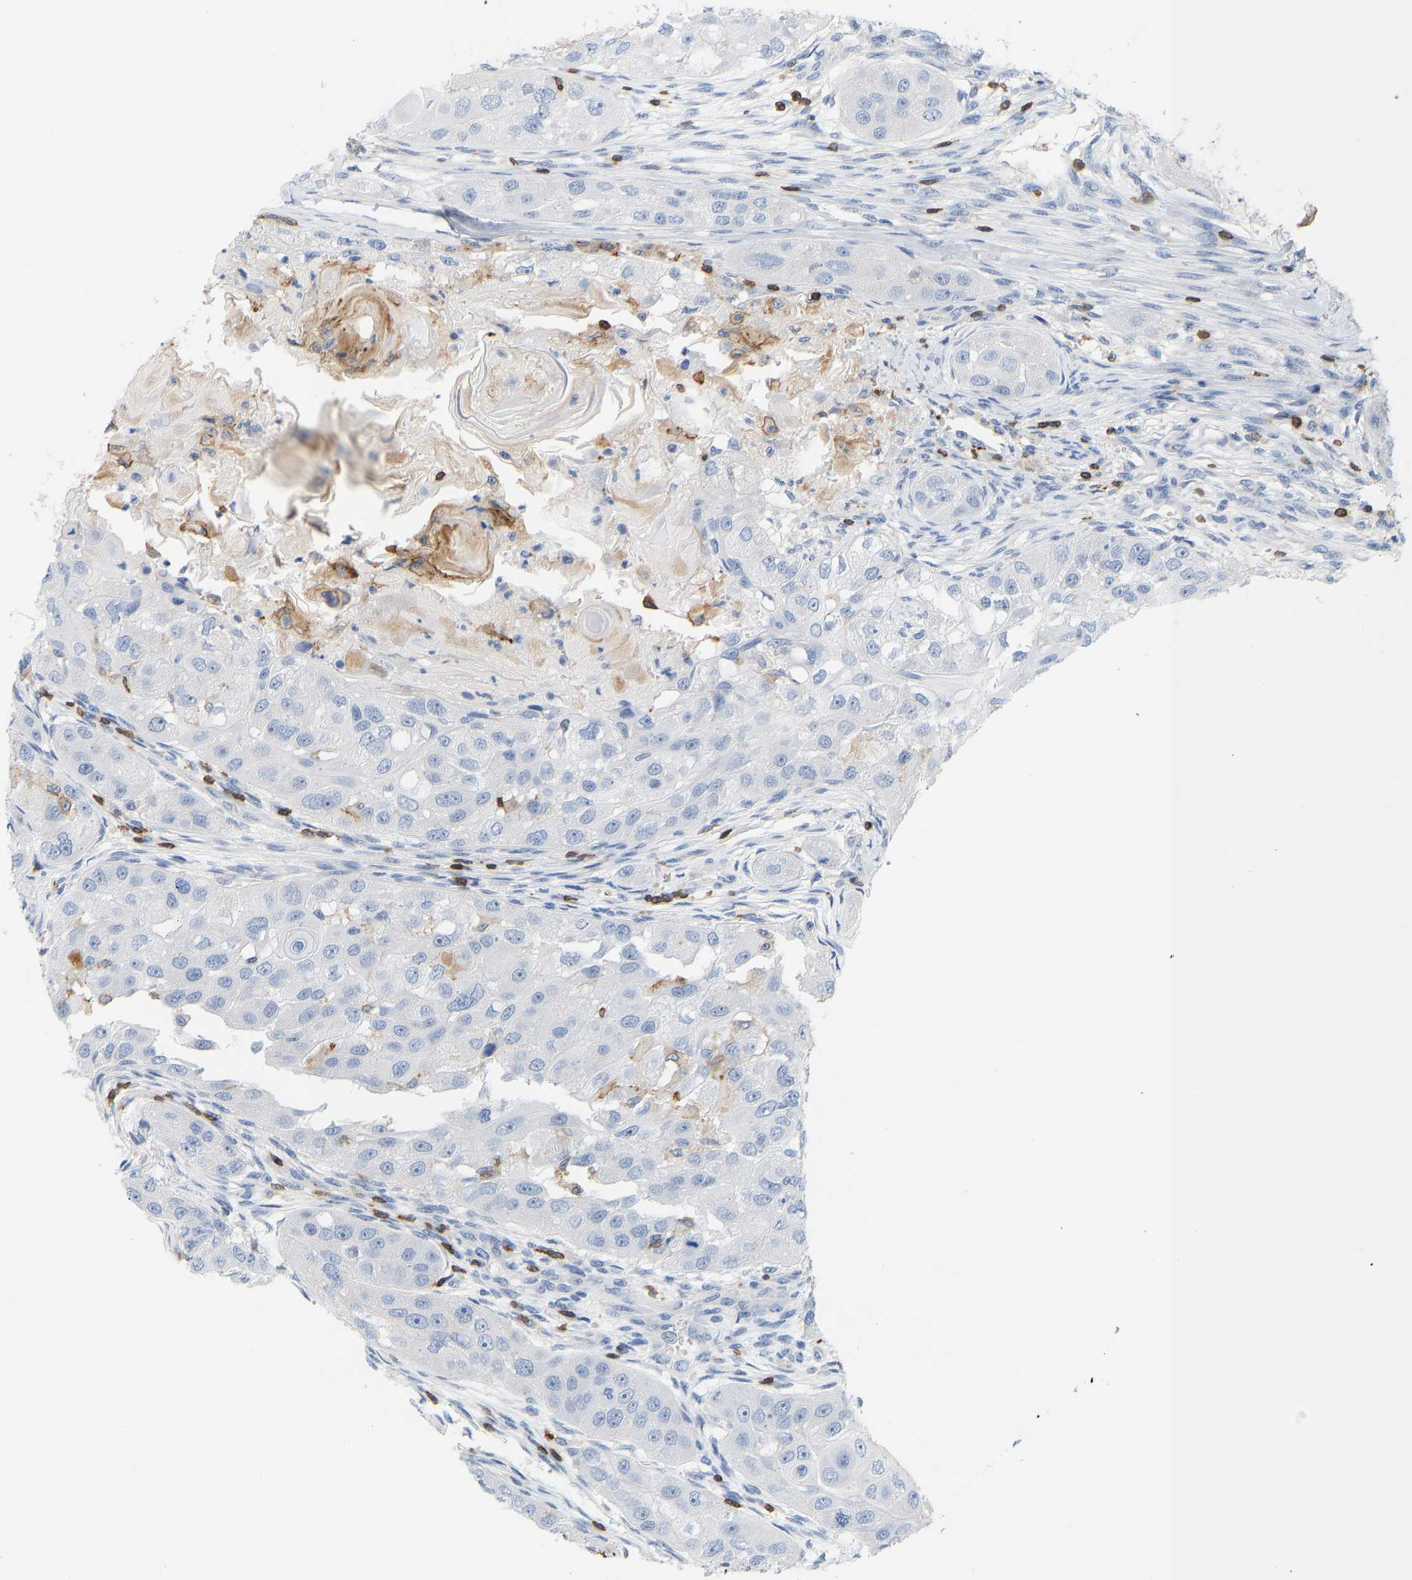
{"staining": {"intensity": "negative", "quantity": "none", "location": "none"}, "tissue": "head and neck cancer", "cell_type": "Tumor cells", "image_type": "cancer", "snomed": [{"axis": "morphology", "description": "Normal tissue, NOS"}, {"axis": "morphology", "description": "Squamous cell carcinoma, NOS"}, {"axis": "topography", "description": "Skeletal muscle"}, {"axis": "topography", "description": "Head-Neck"}], "caption": "Immunohistochemistry of head and neck cancer (squamous cell carcinoma) exhibits no positivity in tumor cells. (DAB (3,3'-diaminobenzidine) immunohistochemistry (IHC) visualized using brightfield microscopy, high magnification).", "gene": "EVL", "patient": {"sex": "male", "age": 51}}